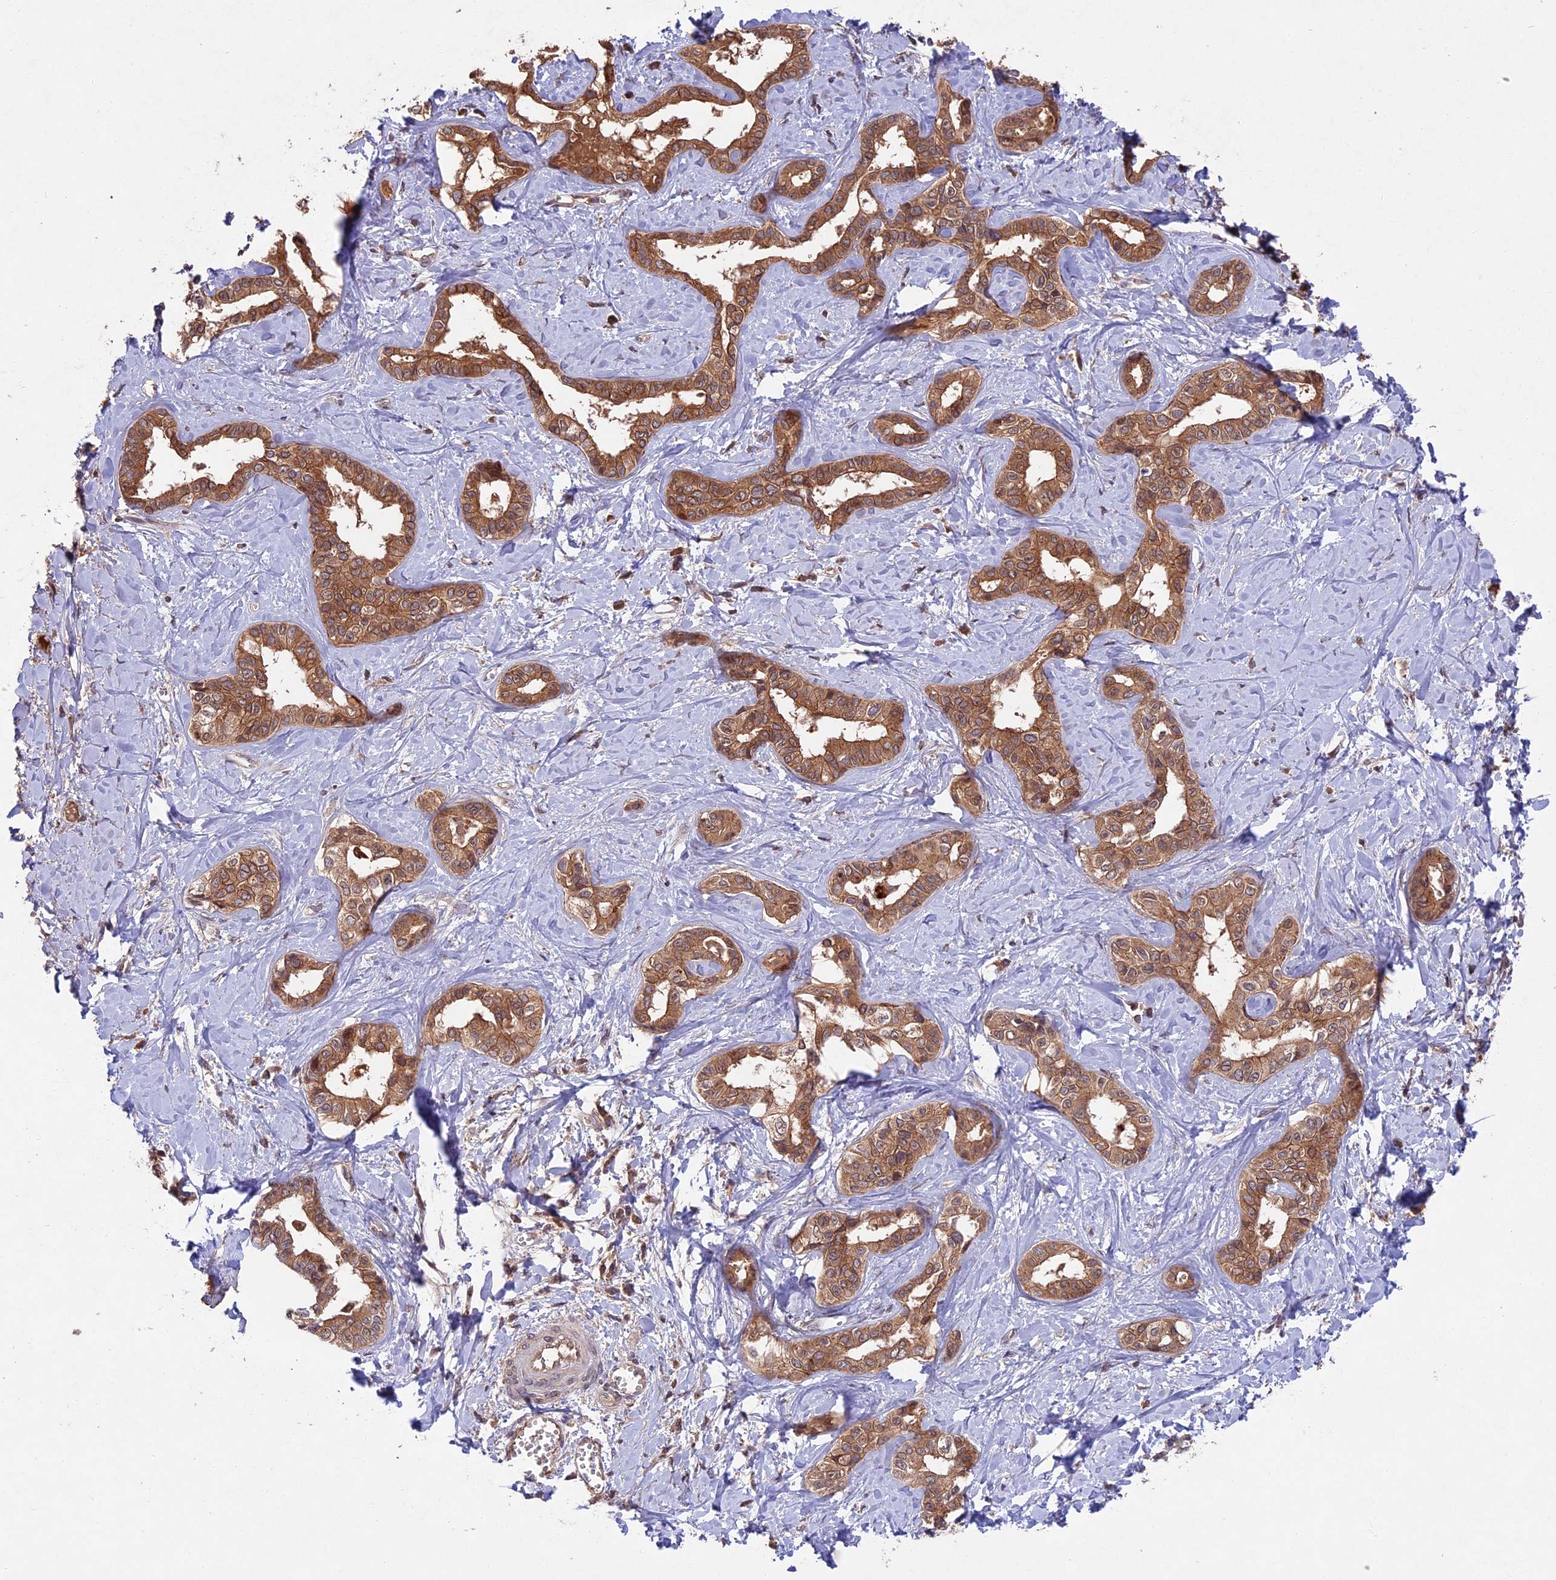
{"staining": {"intensity": "moderate", "quantity": ">75%", "location": "cytoplasmic/membranous"}, "tissue": "liver cancer", "cell_type": "Tumor cells", "image_type": "cancer", "snomed": [{"axis": "morphology", "description": "Cholangiocarcinoma"}, {"axis": "topography", "description": "Liver"}], "caption": "Liver cancer stained with a protein marker displays moderate staining in tumor cells.", "gene": "CHAC1", "patient": {"sex": "female", "age": 77}}